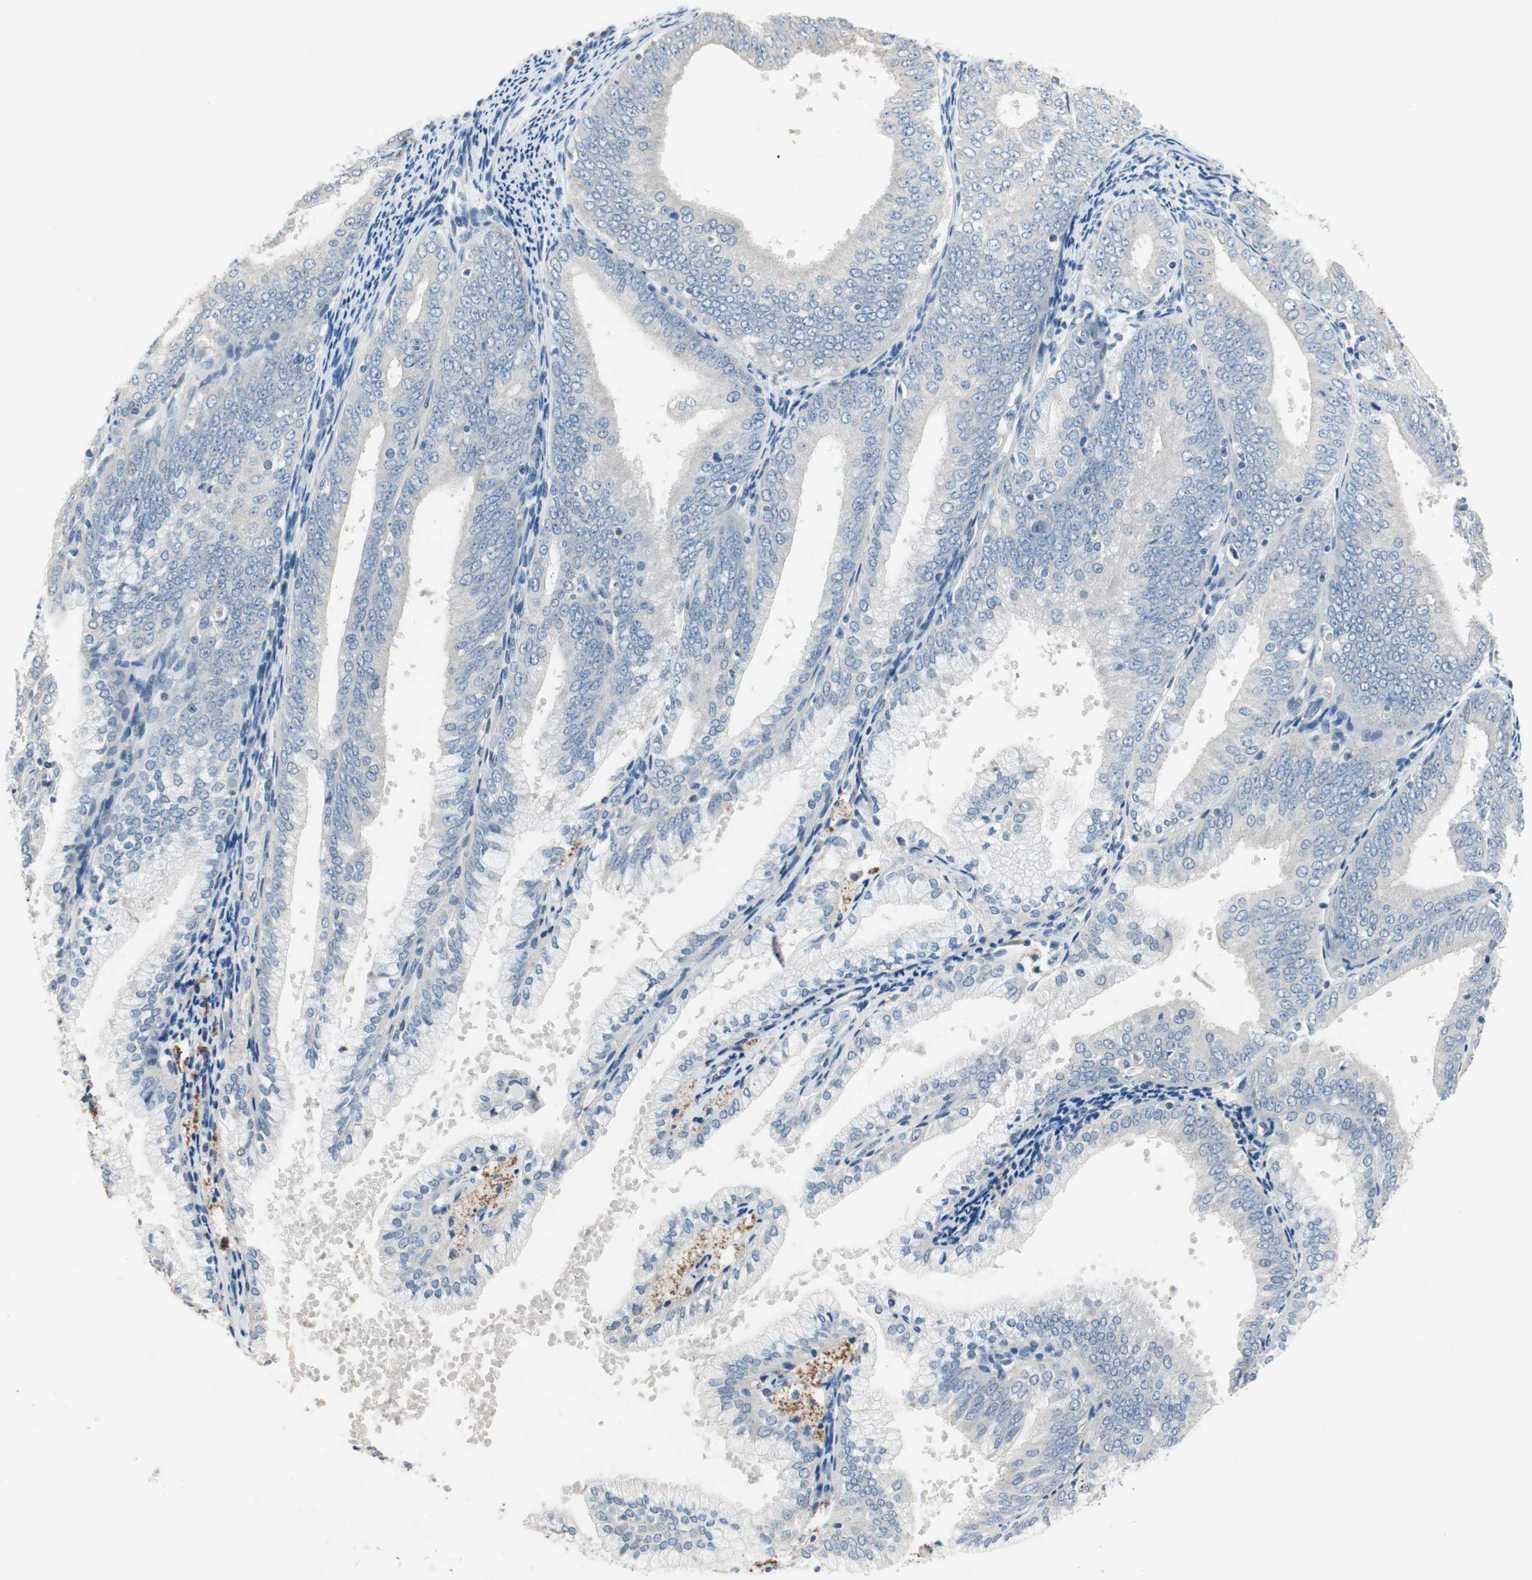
{"staining": {"intensity": "negative", "quantity": "none", "location": "none"}, "tissue": "endometrial cancer", "cell_type": "Tumor cells", "image_type": "cancer", "snomed": [{"axis": "morphology", "description": "Adenocarcinoma, NOS"}, {"axis": "topography", "description": "Endometrium"}], "caption": "Immunohistochemistry (IHC) image of human endometrial adenocarcinoma stained for a protein (brown), which displays no expression in tumor cells.", "gene": "CPA3", "patient": {"sex": "female", "age": 63}}